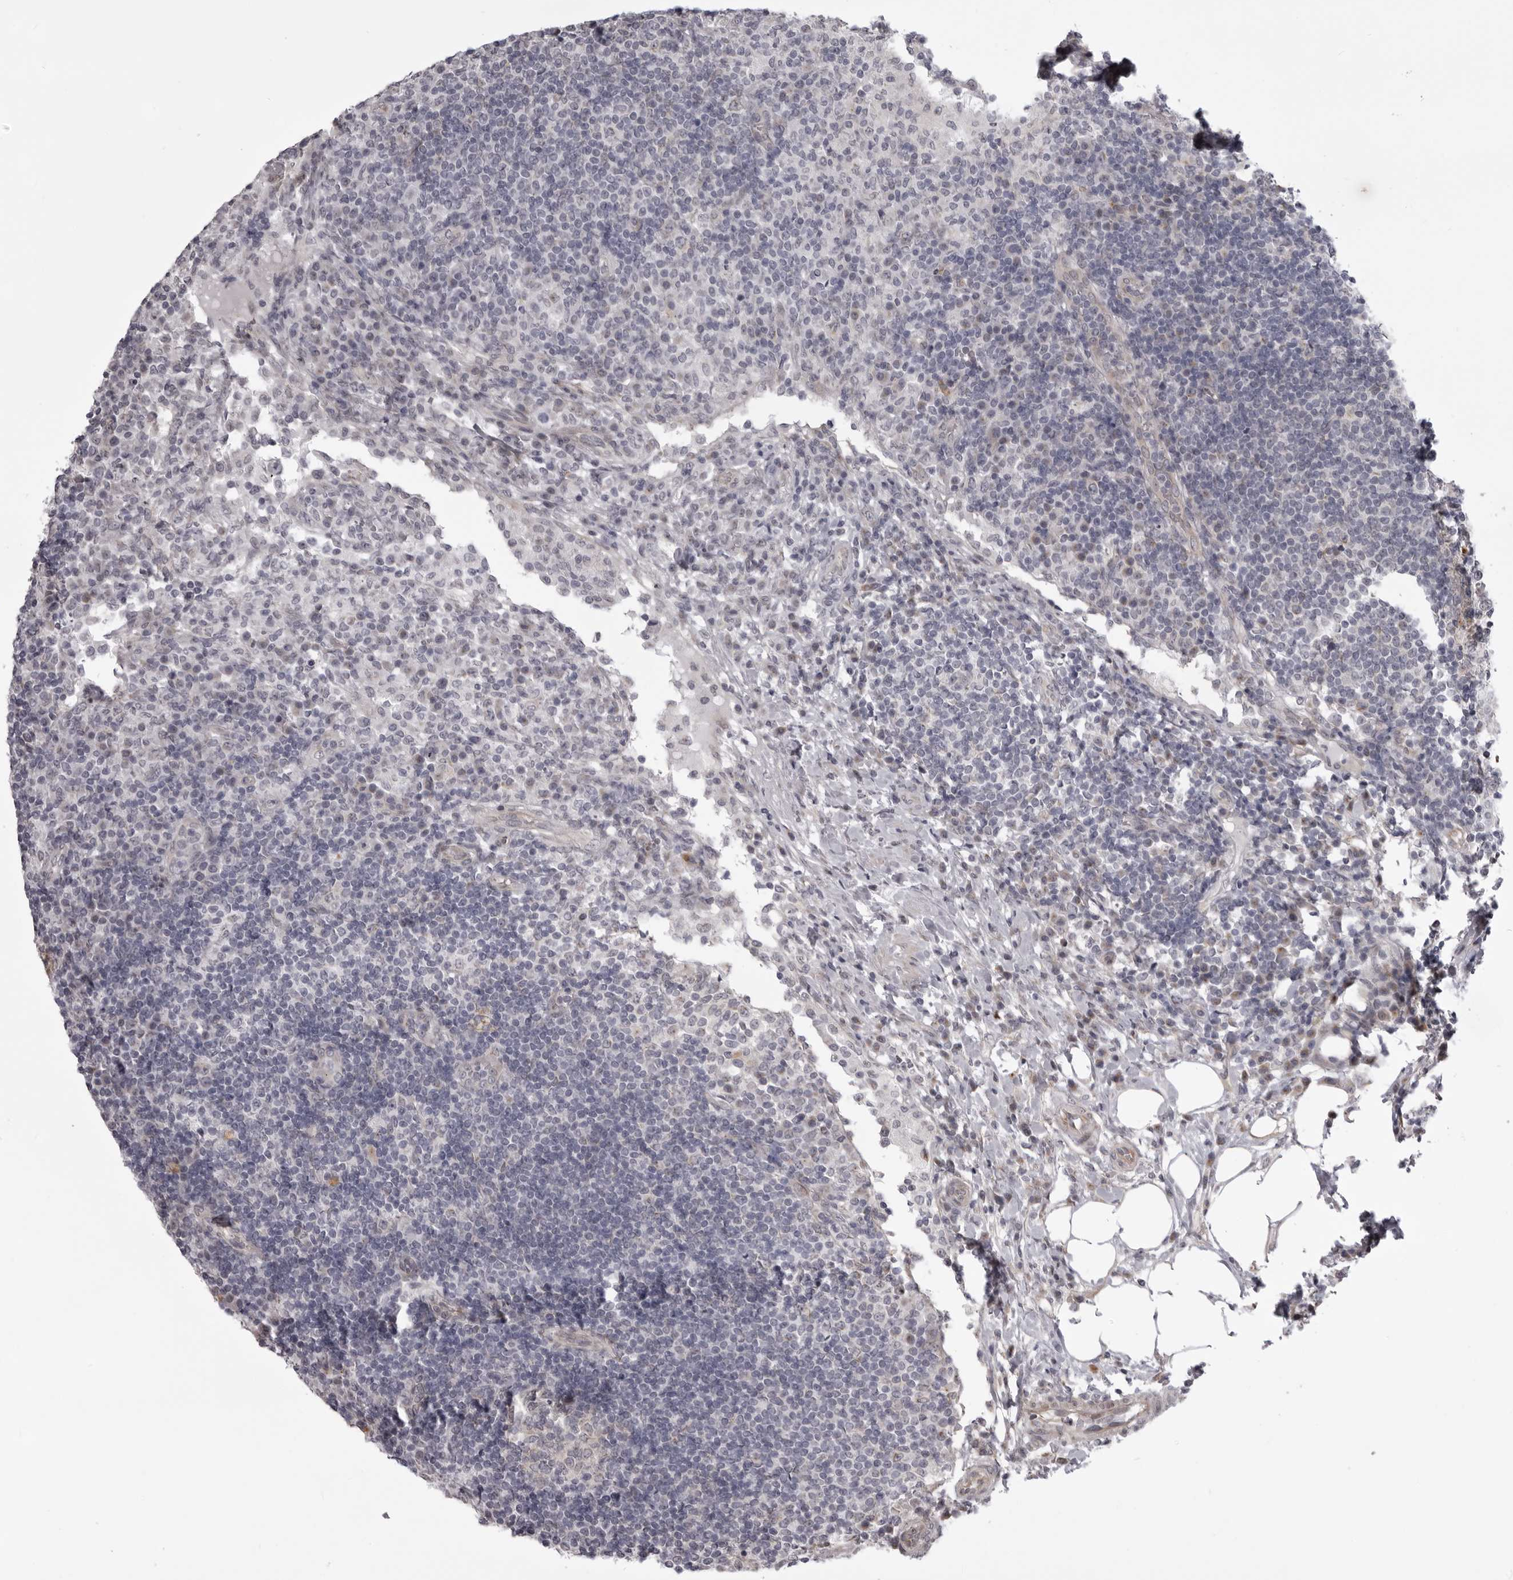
{"staining": {"intensity": "negative", "quantity": "none", "location": "none"}, "tissue": "lymph node", "cell_type": "Germinal center cells", "image_type": "normal", "snomed": [{"axis": "morphology", "description": "Normal tissue, NOS"}, {"axis": "topography", "description": "Lymph node"}], "caption": "Immunohistochemistry (IHC) photomicrograph of normal human lymph node stained for a protein (brown), which shows no expression in germinal center cells.", "gene": "EPHA10", "patient": {"sex": "female", "age": 53}}